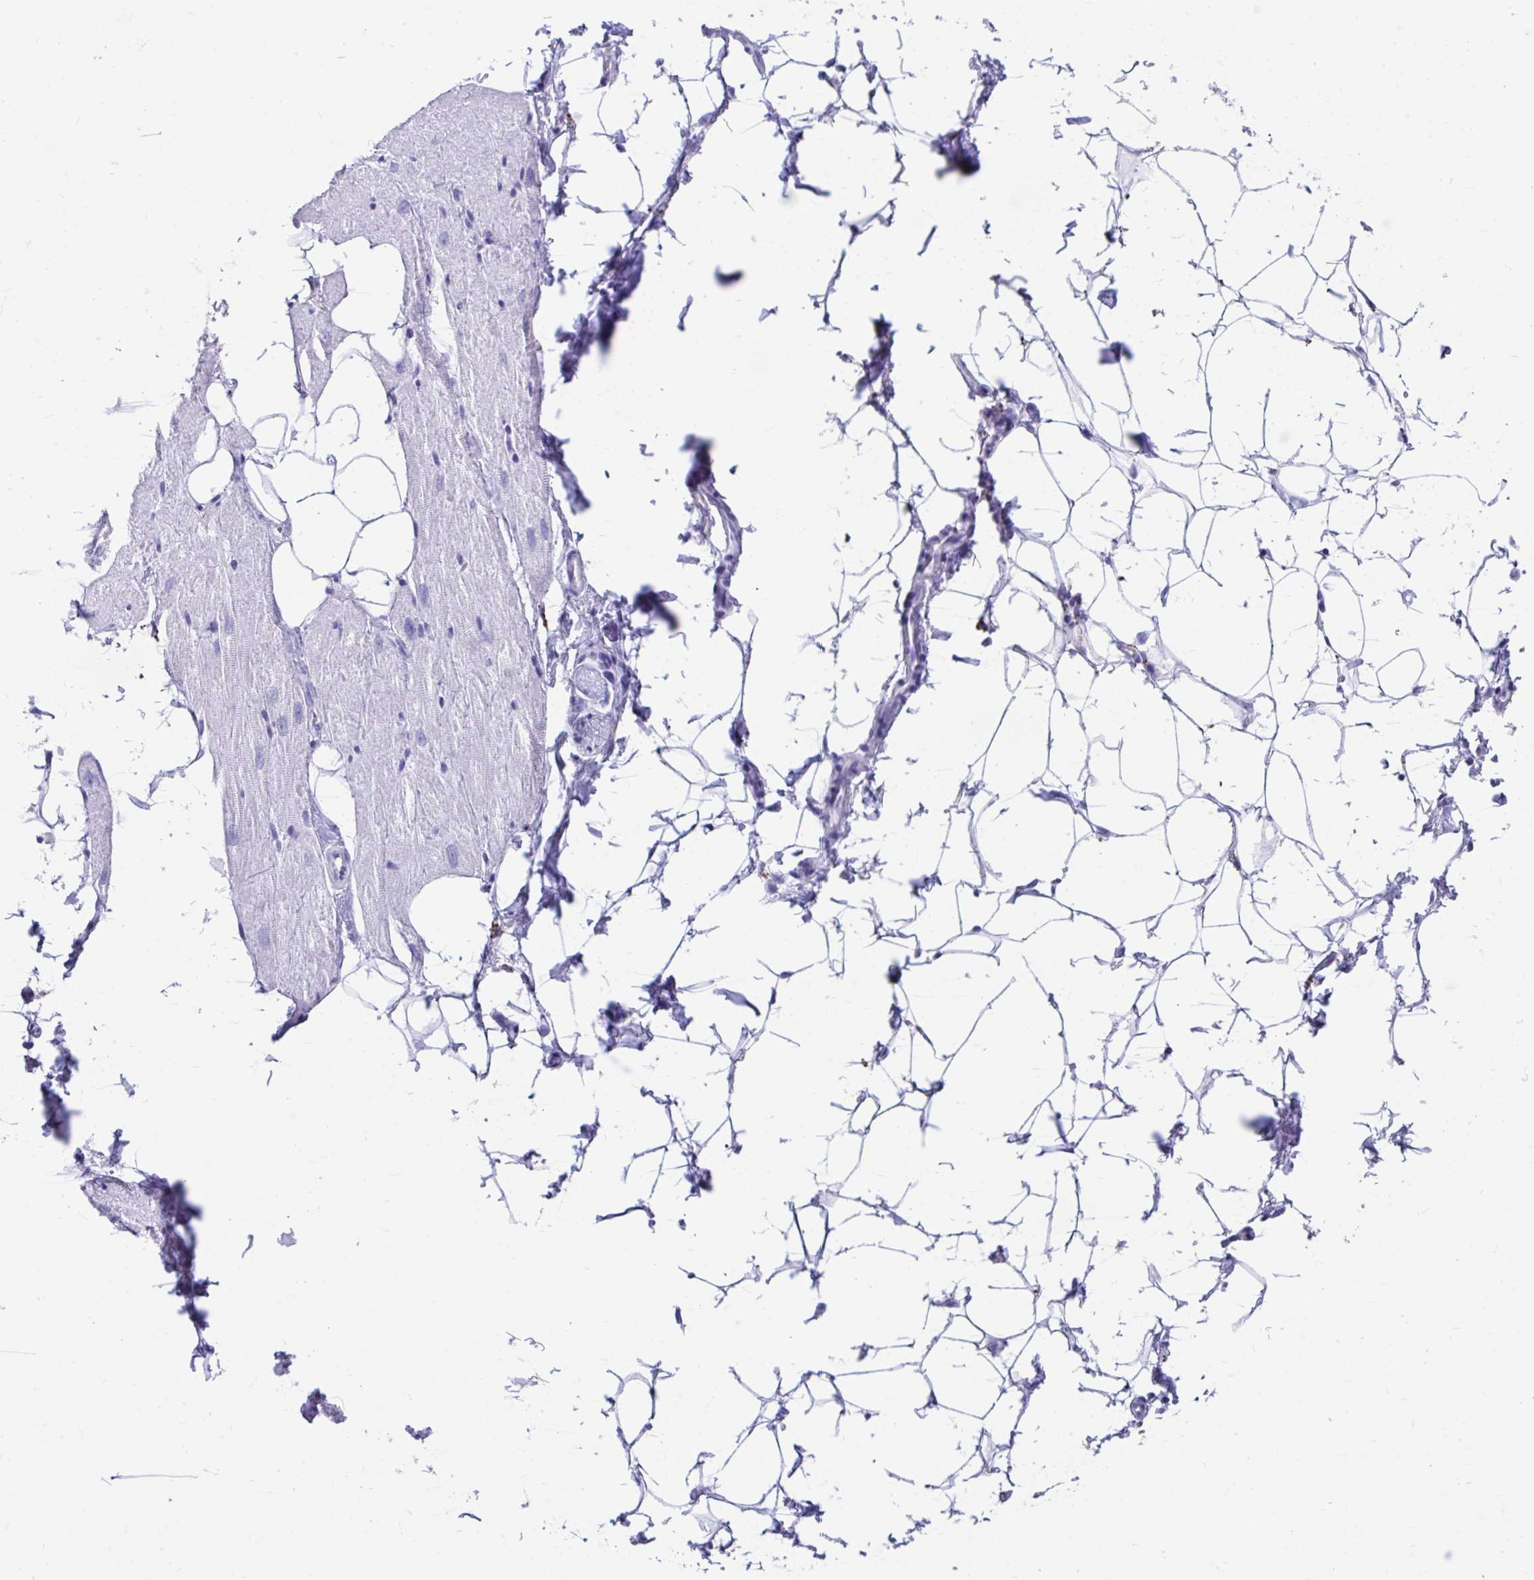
{"staining": {"intensity": "negative", "quantity": "none", "location": "none"}, "tissue": "heart muscle", "cell_type": "Cardiomyocytes", "image_type": "normal", "snomed": [{"axis": "morphology", "description": "Normal tissue, NOS"}, {"axis": "topography", "description": "Heart"}], "caption": "IHC image of benign human heart muscle stained for a protein (brown), which reveals no positivity in cardiomyocytes.", "gene": "SMIM9", "patient": {"sex": "male", "age": 62}}